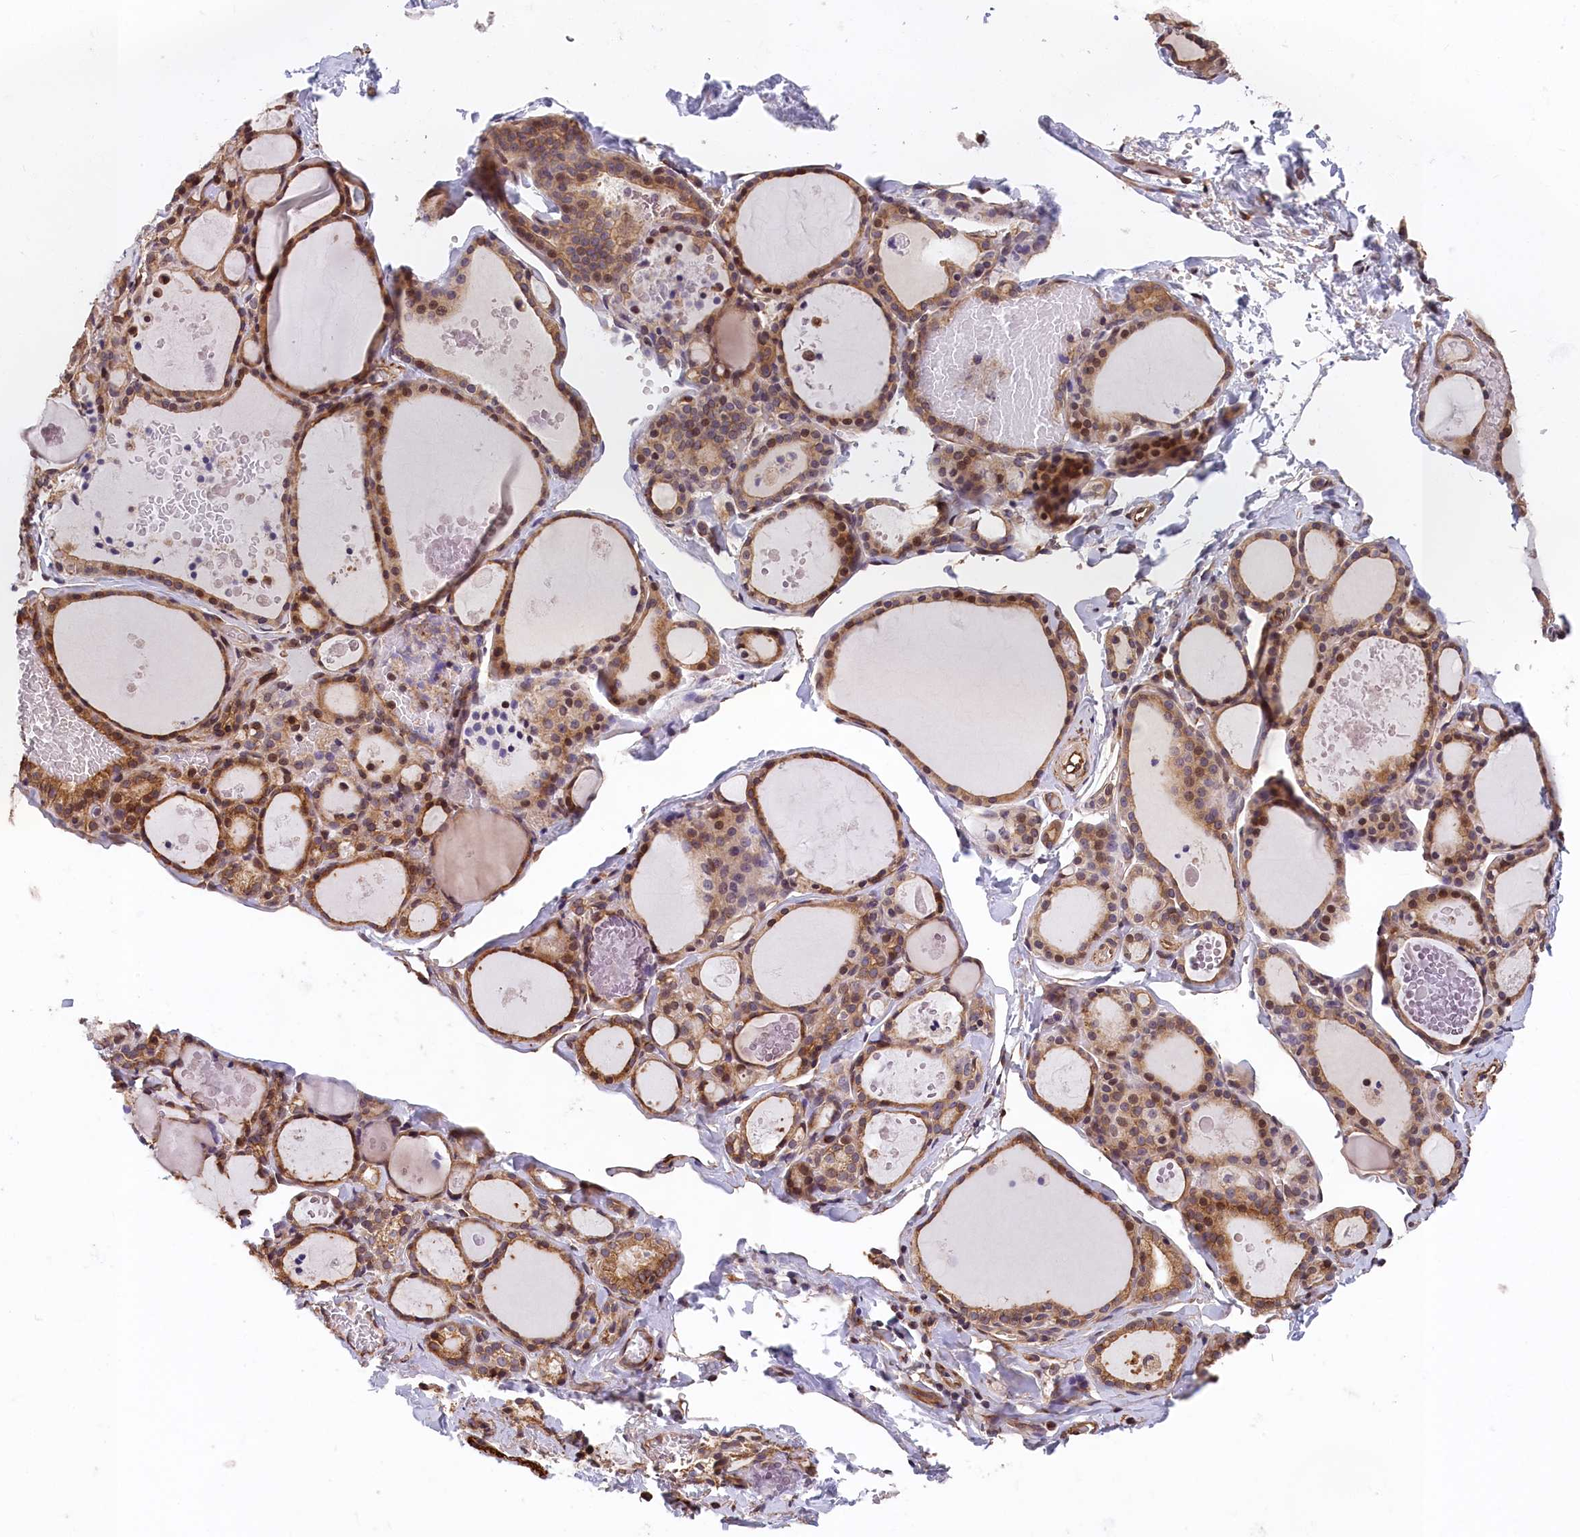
{"staining": {"intensity": "moderate", "quantity": ">75%", "location": "cytoplasmic/membranous,nuclear"}, "tissue": "thyroid gland", "cell_type": "Glandular cells", "image_type": "normal", "snomed": [{"axis": "morphology", "description": "Normal tissue, NOS"}, {"axis": "topography", "description": "Thyroid gland"}], "caption": "This is a micrograph of immunohistochemistry staining of normal thyroid gland, which shows moderate staining in the cytoplasmic/membranous,nuclear of glandular cells.", "gene": "TMEM116", "patient": {"sex": "male", "age": 56}}